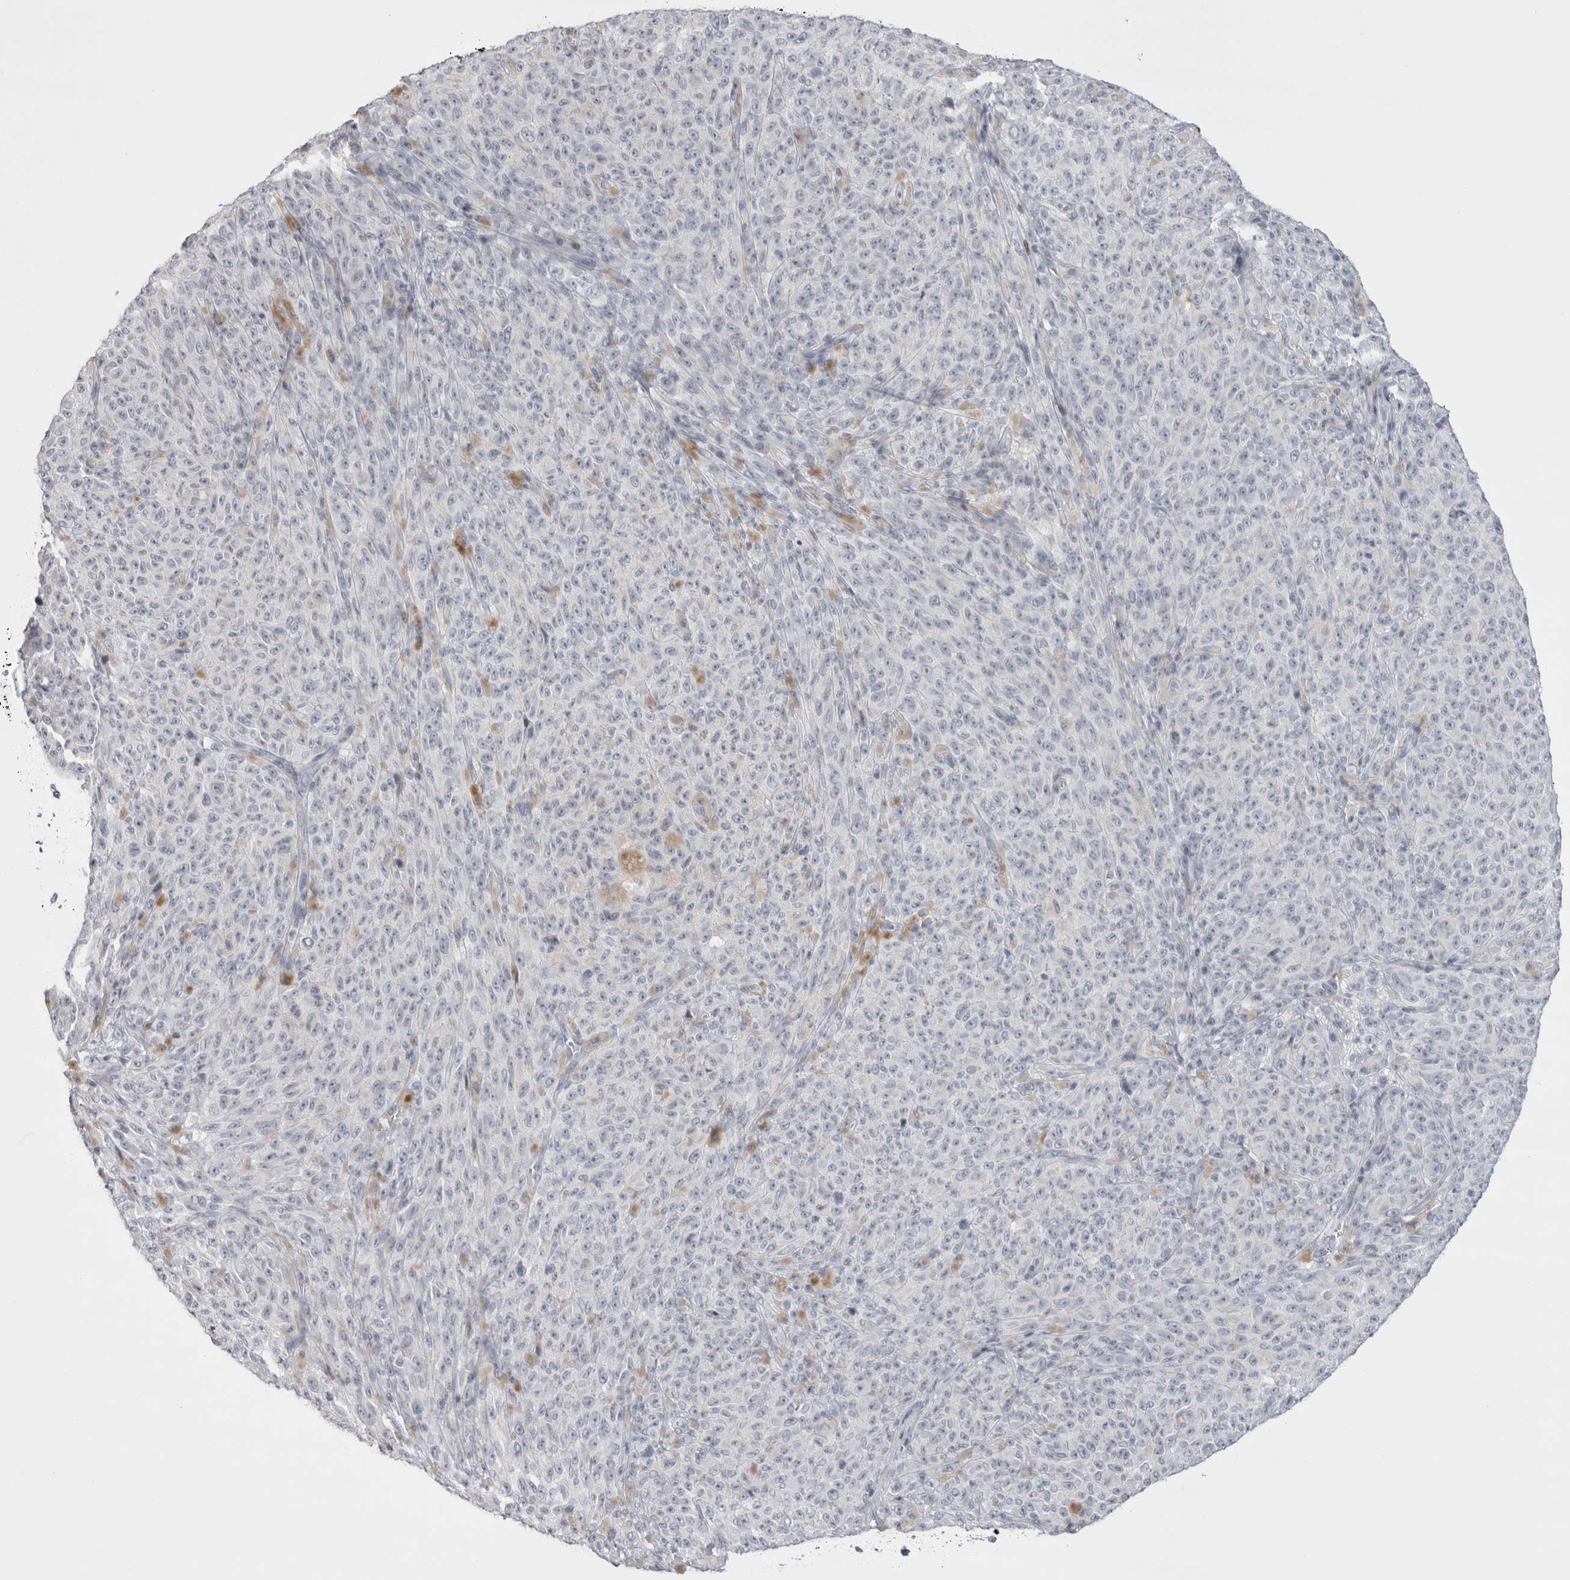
{"staining": {"intensity": "negative", "quantity": "none", "location": "none"}, "tissue": "melanoma", "cell_type": "Tumor cells", "image_type": "cancer", "snomed": [{"axis": "morphology", "description": "Malignant melanoma, NOS"}, {"axis": "topography", "description": "Skin"}], "caption": "The IHC histopathology image has no significant staining in tumor cells of melanoma tissue.", "gene": "FNDC8", "patient": {"sex": "female", "age": 82}}